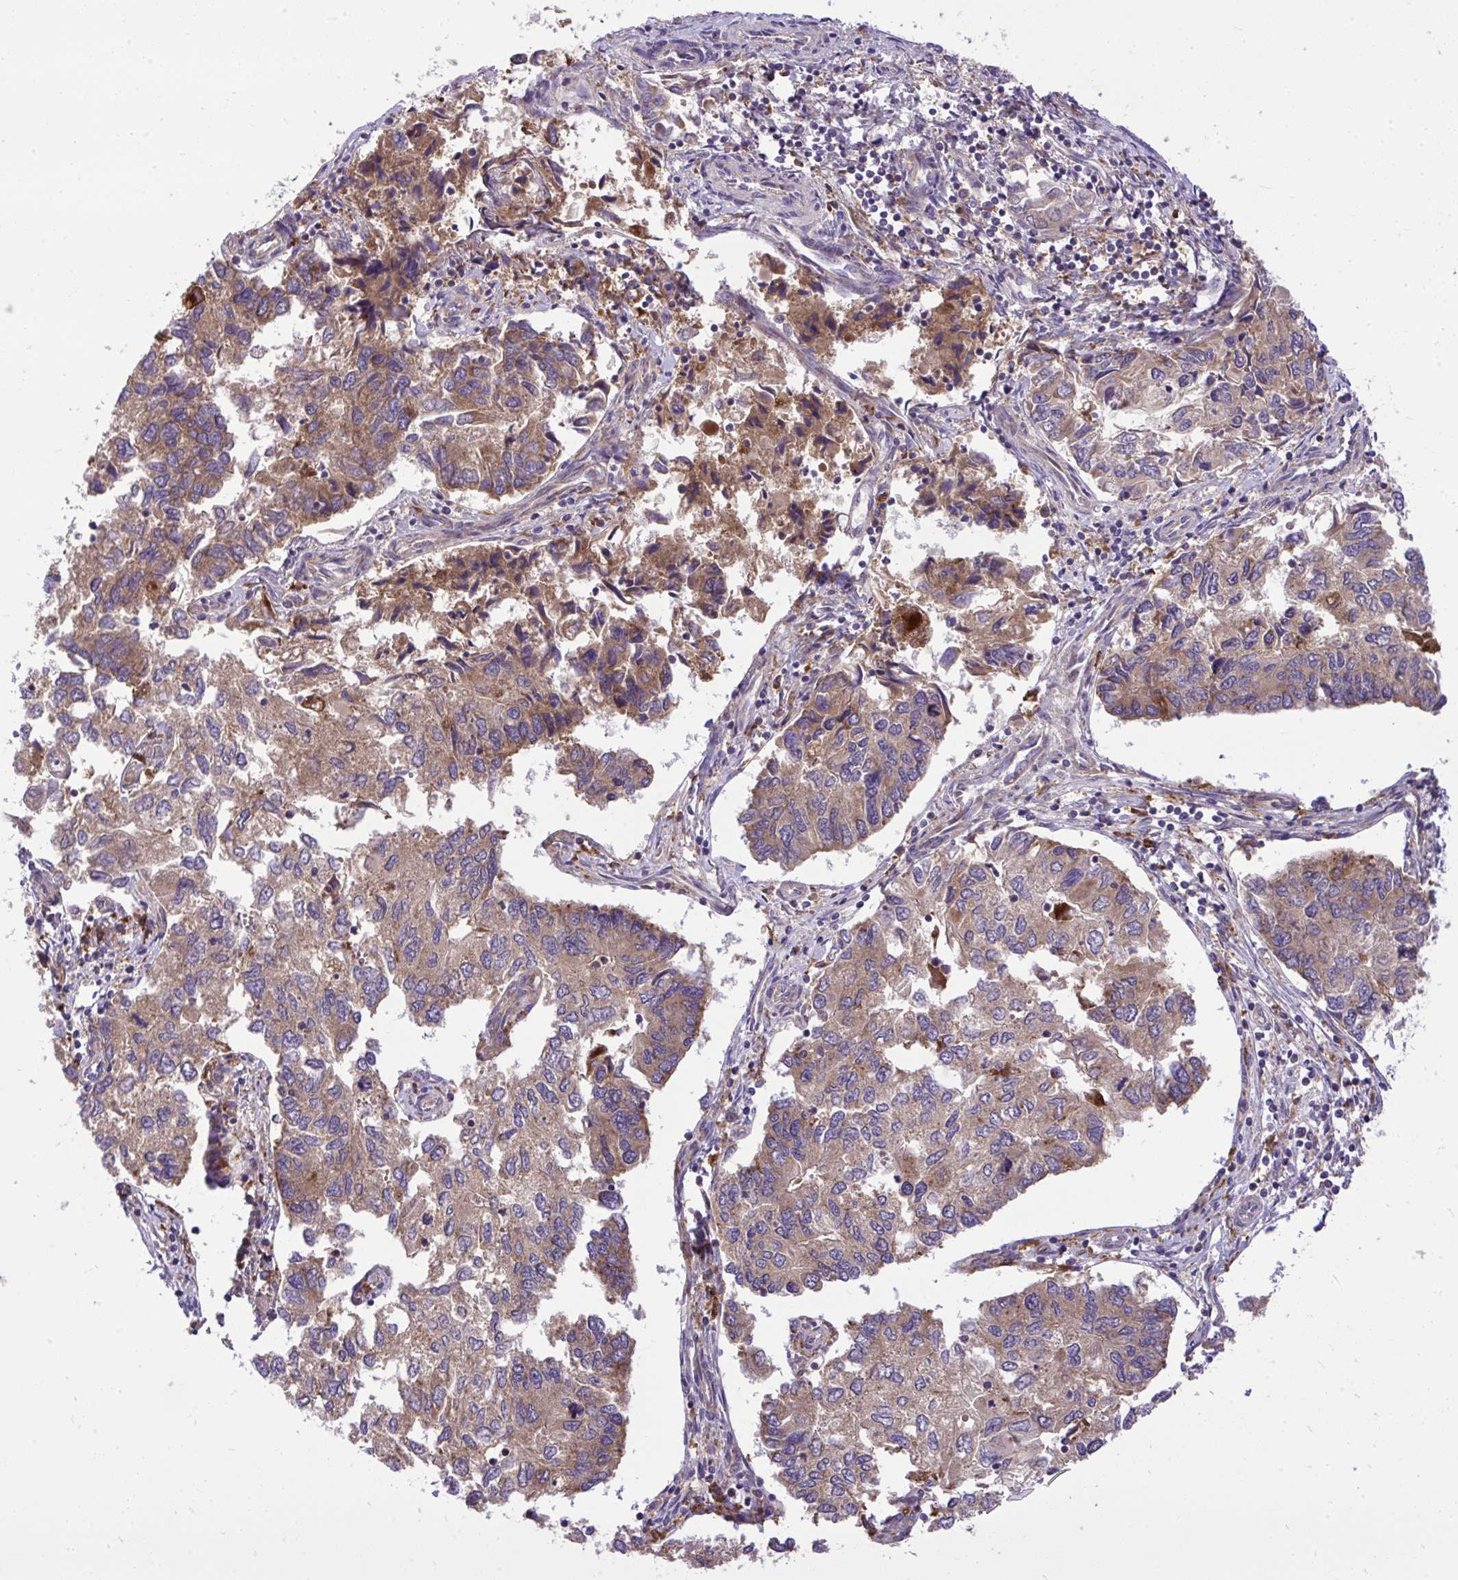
{"staining": {"intensity": "weak", "quantity": ">75%", "location": "cytoplasmic/membranous"}, "tissue": "endometrial cancer", "cell_type": "Tumor cells", "image_type": "cancer", "snomed": [{"axis": "morphology", "description": "Carcinoma, NOS"}, {"axis": "topography", "description": "Uterus"}], "caption": "IHC image of neoplastic tissue: human carcinoma (endometrial) stained using IHC reveals low levels of weak protein expression localized specifically in the cytoplasmic/membranous of tumor cells, appearing as a cytoplasmic/membranous brown color.", "gene": "PAIP2", "patient": {"sex": "female", "age": 76}}